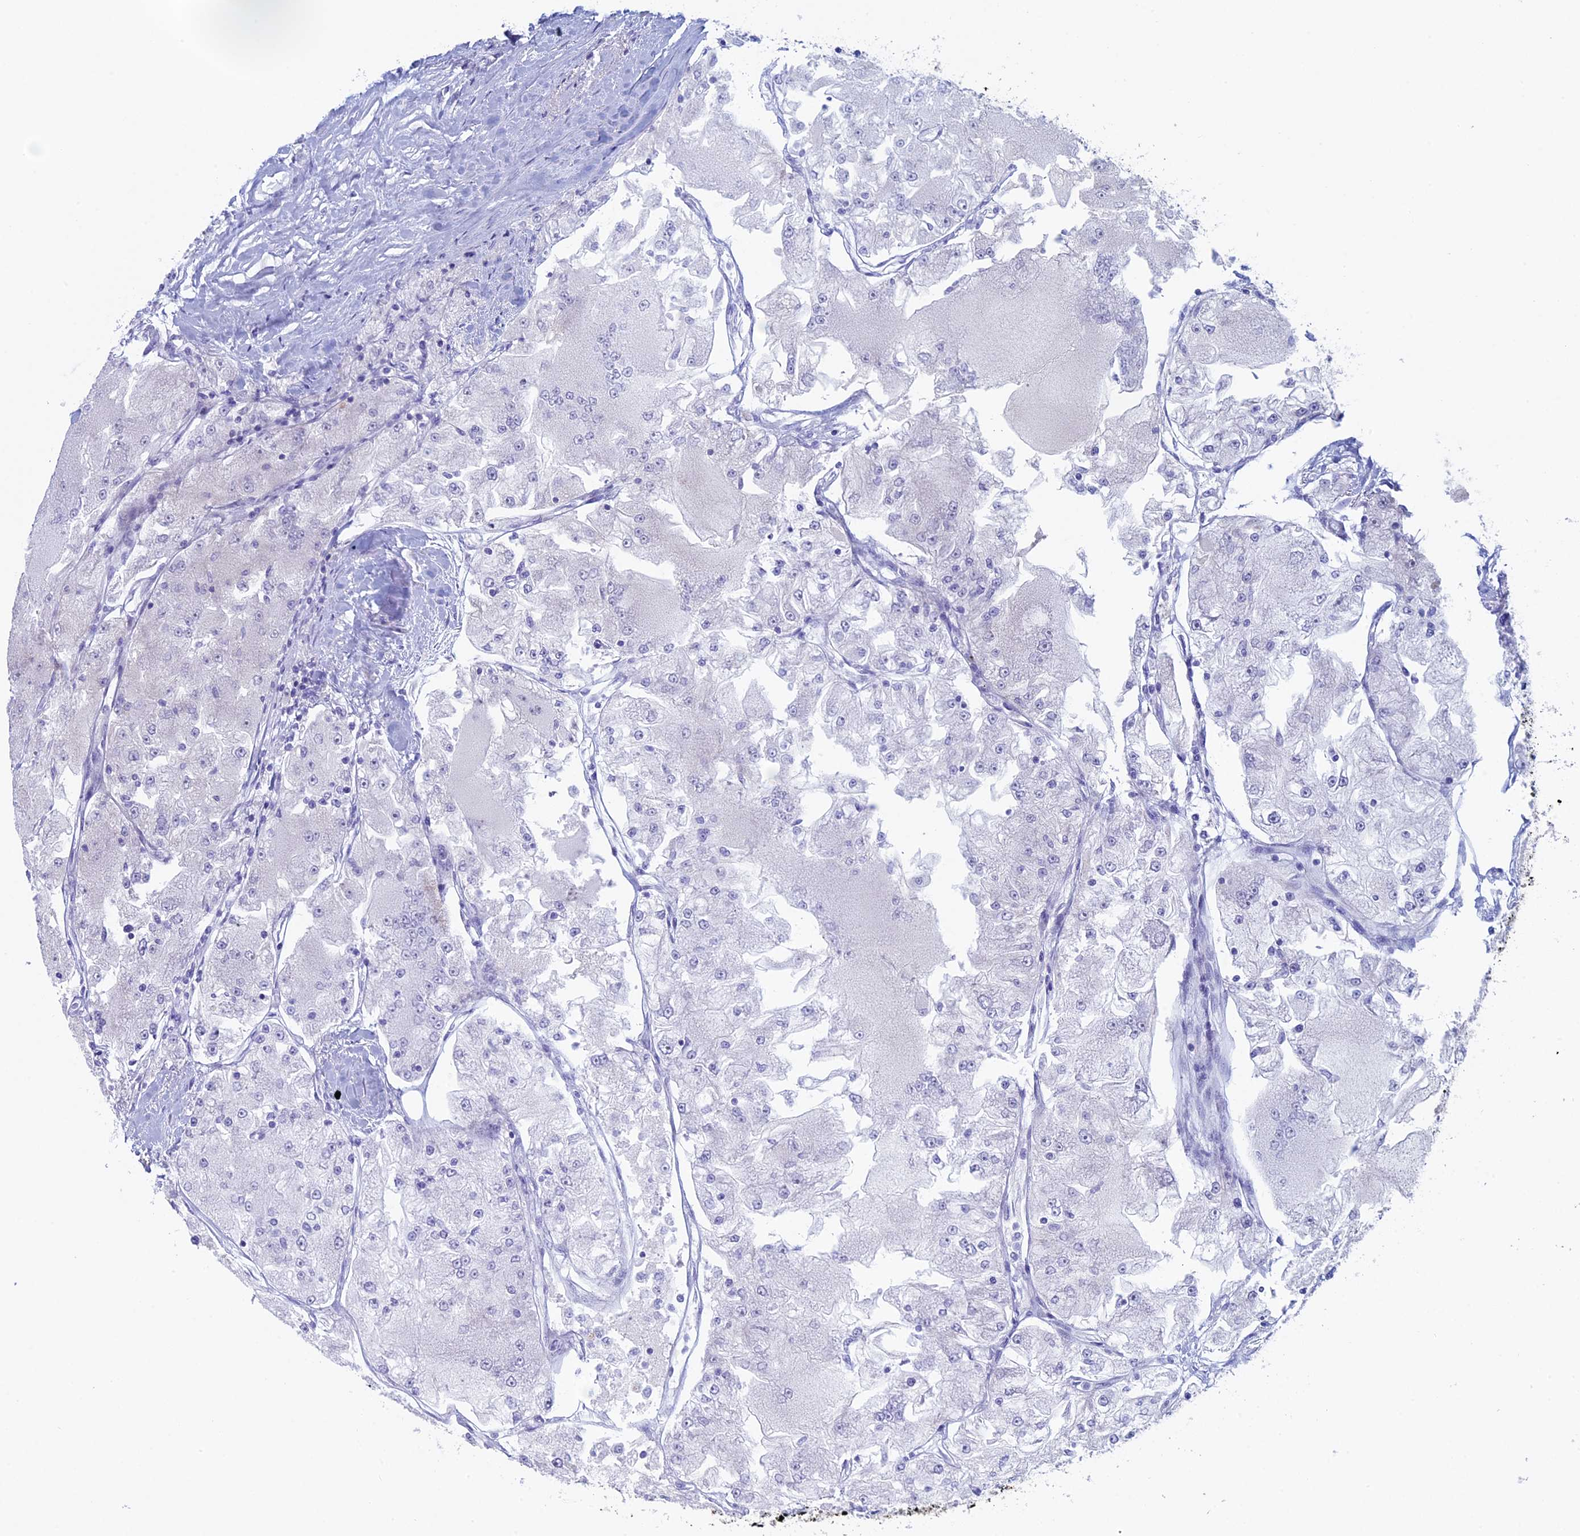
{"staining": {"intensity": "negative", "quantity": "none", "location": "none"}, "tissue": "renal cancer", "cell_type": "Tumor cells", "image_type": "cancer", "snomed": [{"axis": "morphology", "description": "Adenocarcinoma, NOS"}, {"axis": "topography", "description": "Kidney"}], "caption": "Immunohistochemical staining of renal cancer (adenocarcinoma) displays no significant expression in tumor cells.", "gene": "UQCRFS1", "patient": {"sex": "female", "age": 72}}